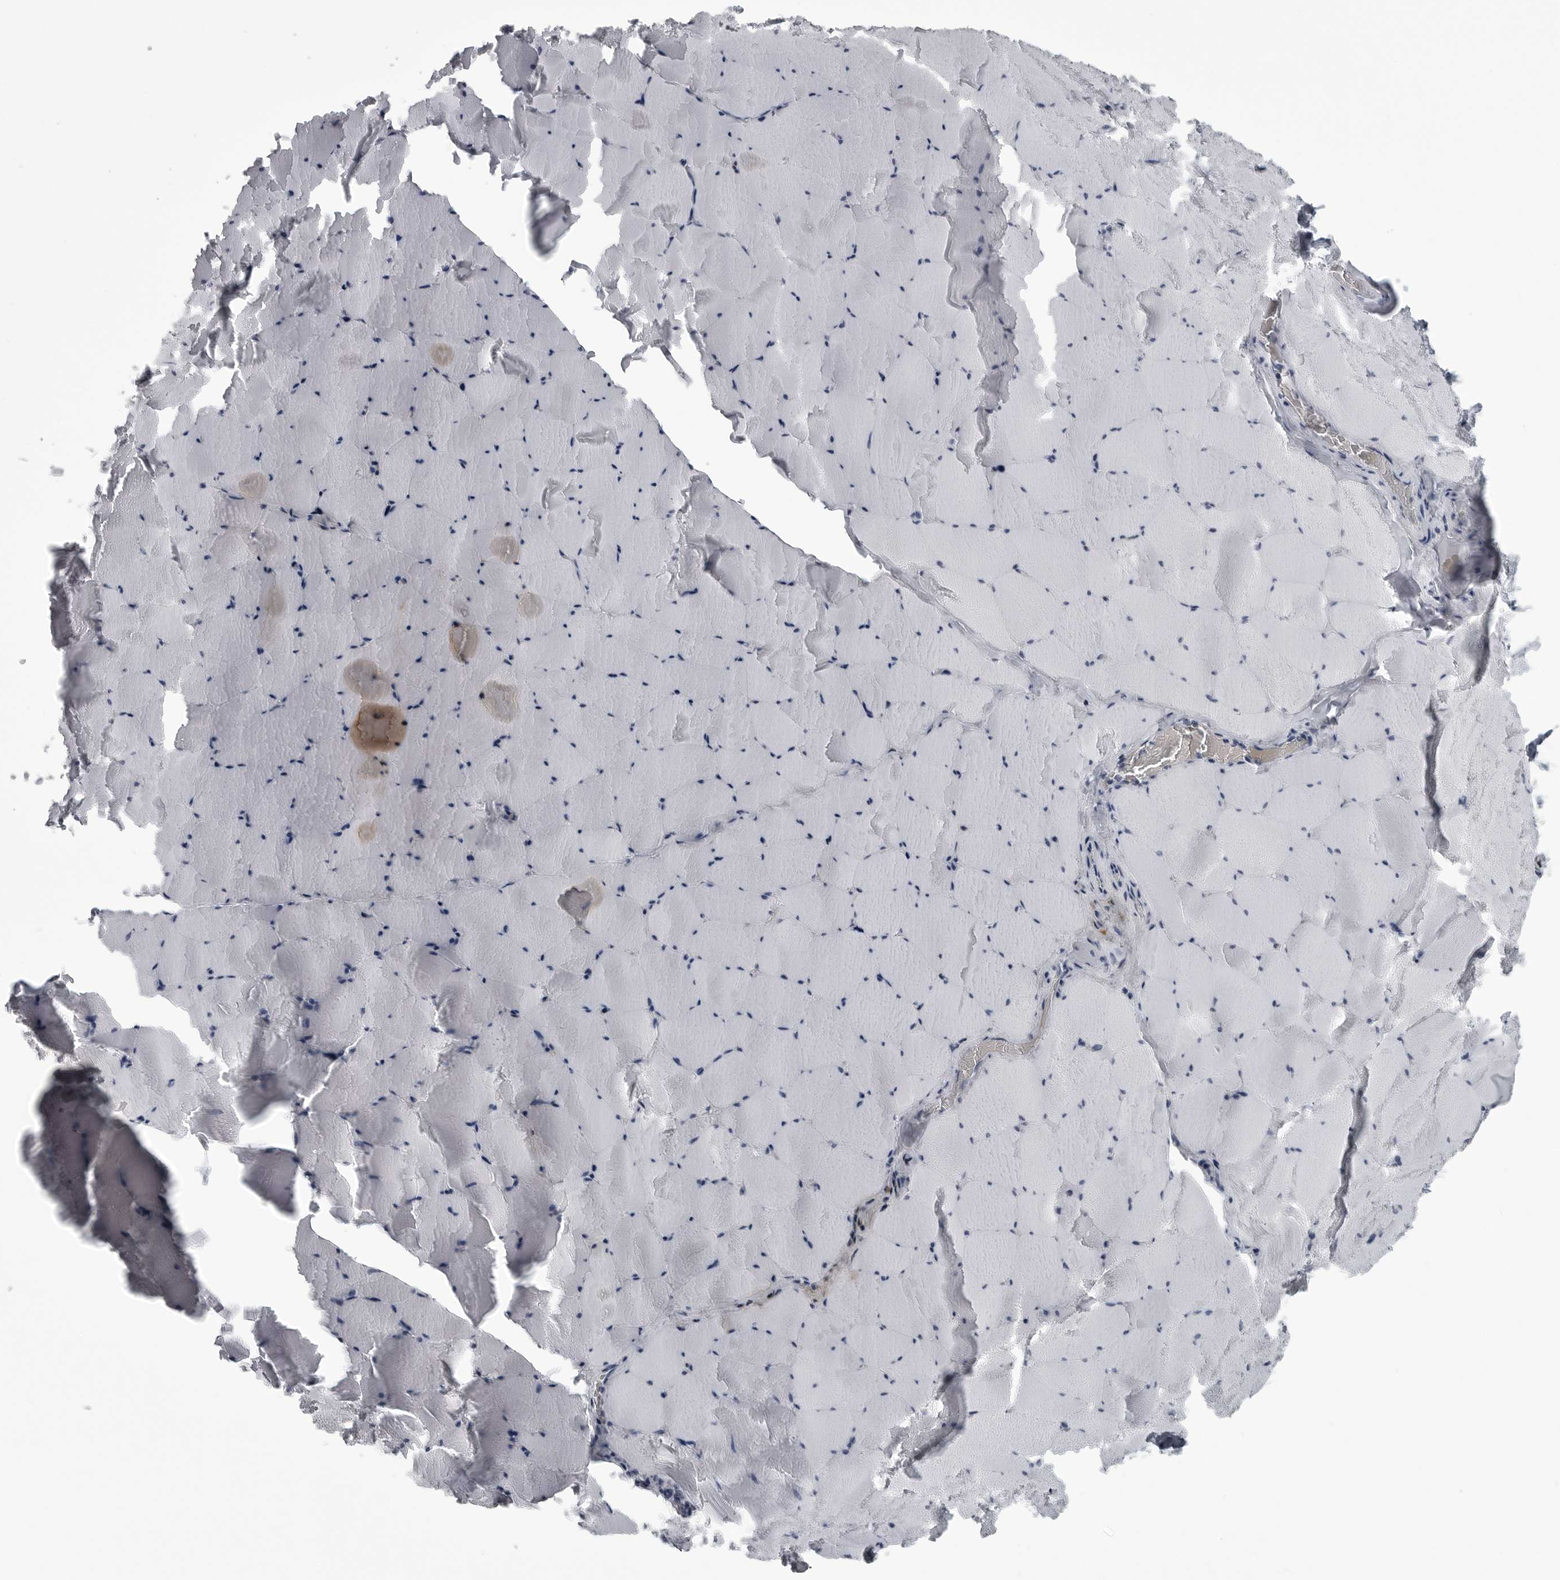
{"staining": {"intensity": "negative", "quantity": "none", "location": "none"}, "tissue": "skeletal muscle", "cell_type": "Myocytes", "image_type": "normal", "snomed": [{"axis": "morphology", "description": "Normal tissue, NOS"}, {"axis": "topography", "description": "Skeletal muscle"}], "caption": "A high-resolution histopathology image shows immunohistochemistry (IHC) staining of unremarkable skeletal muscle, which exhibits no significant positivity in myocytes.", "gene": "MYOC", "patient": {"sex": "male", "age": 62}}